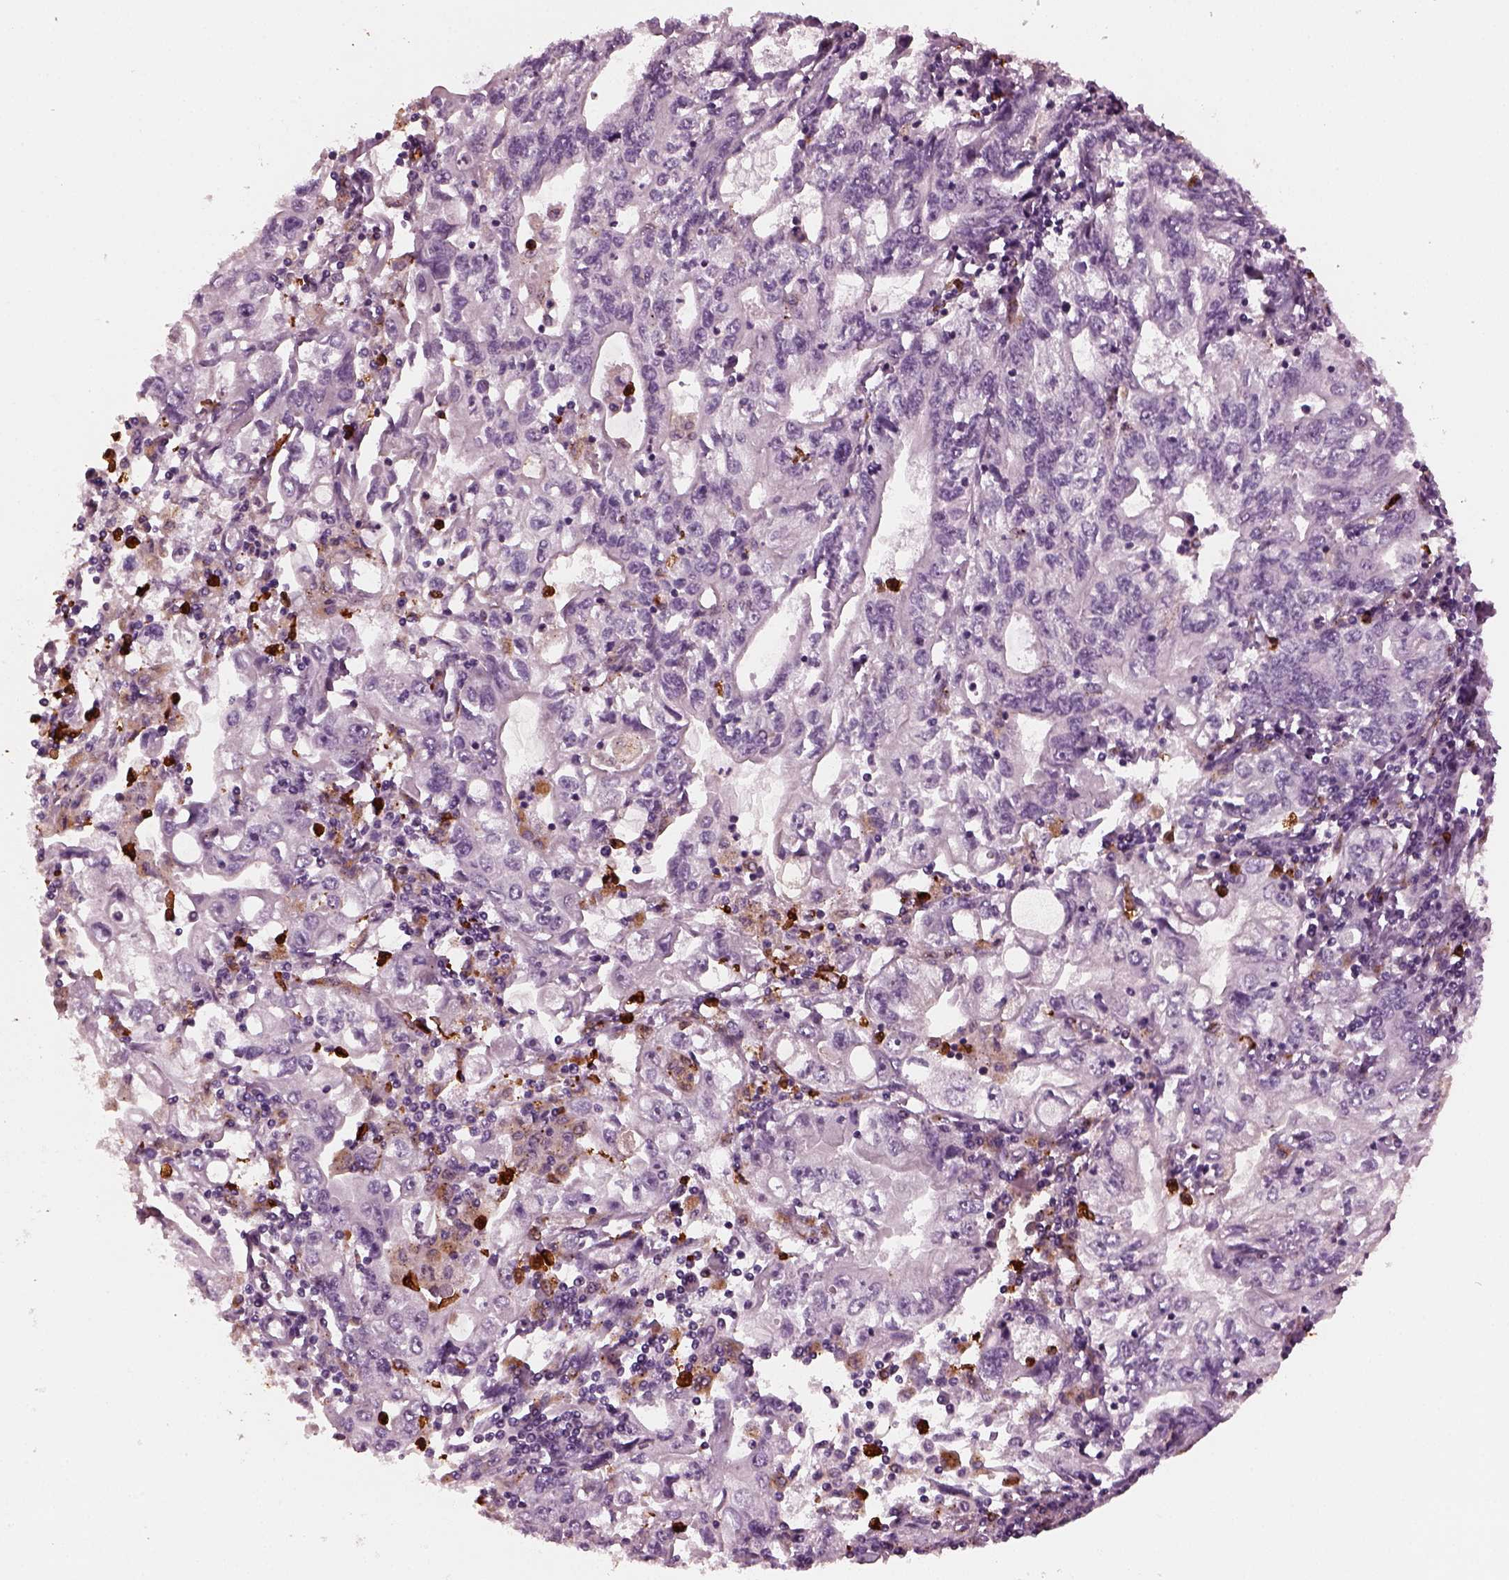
{"staining": {"intensity": "negative", "quantity": "none", "location": "none"}, "tissue": "stomach cancer", "cell_type": "Tumor cells", "image_type": "cancer", "snomed": [{"axis": "morphology", "description": "Adenocarcinoma, NOS"}, {"axis": "topography", "description": "Stomach, lower"}], "caption": "The photomicrograph shows no staining of tumor cells in stomach cancer (adenocarcinoma).", "gene": "SLAMF8", "patient": {"sex": "female", "age": 72}}